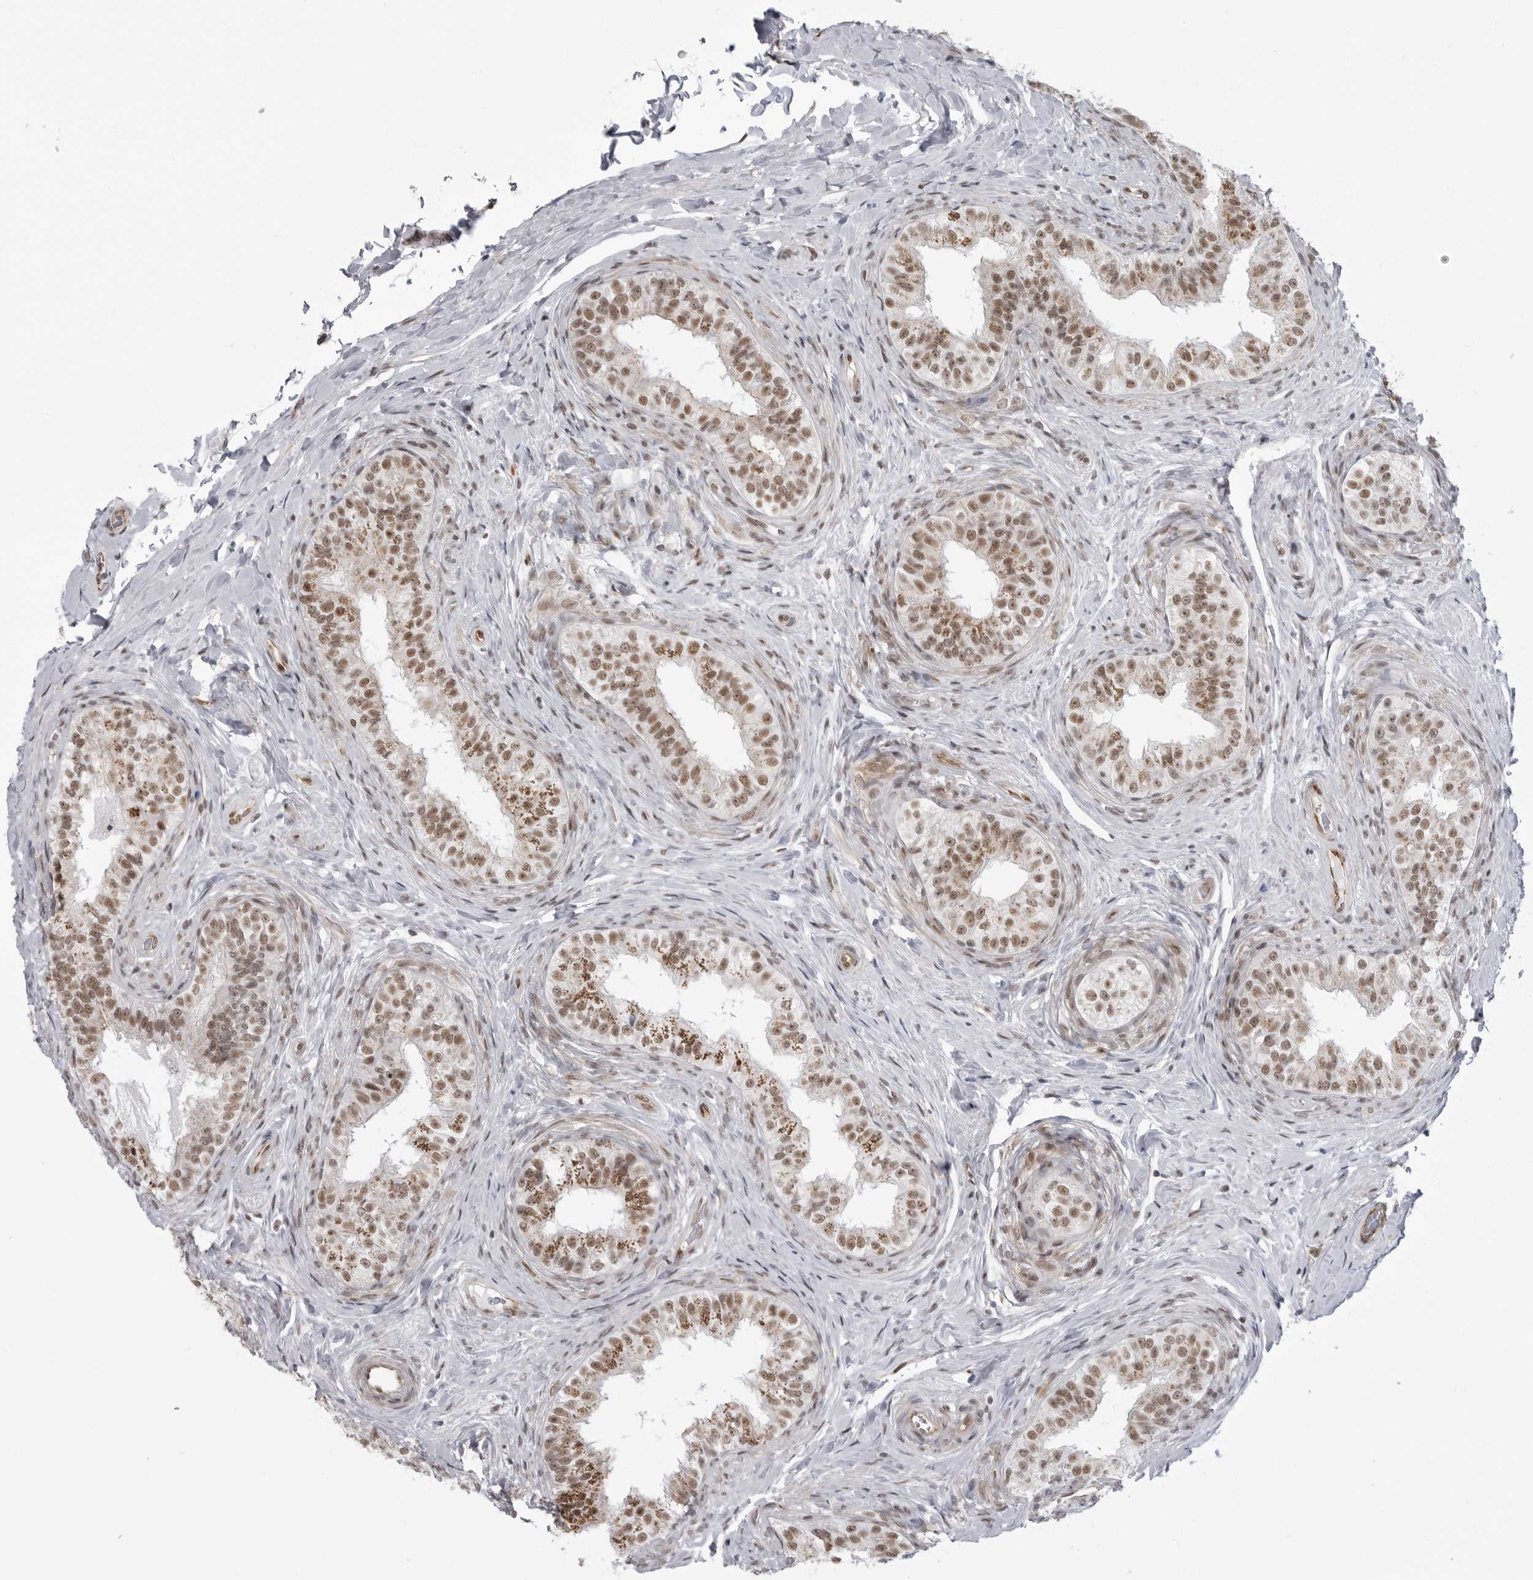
{"staining": {"intensity": "strong", "quantity": ">75%", "location": "nuclear"}, "tissue": "epididymis", "cell_type": "Glandular cells", "image_type": "normal", "snomed": [{"axis": "morphology", "description": "Normal tissue, NOS"}, {"axis": "topography", "description": "Epididymis"}], "caption": "Protein staining by immunohistochemistry displays strong nuclear positivity in about >75% of glandular cells in normal epididymis. (DAB (3,3'-diaminobenzidine) IHC, brown staining for protein, blue staining for nuclei).", "gene": "RNF26", "patient": {"sex": "male", "age": 49}}